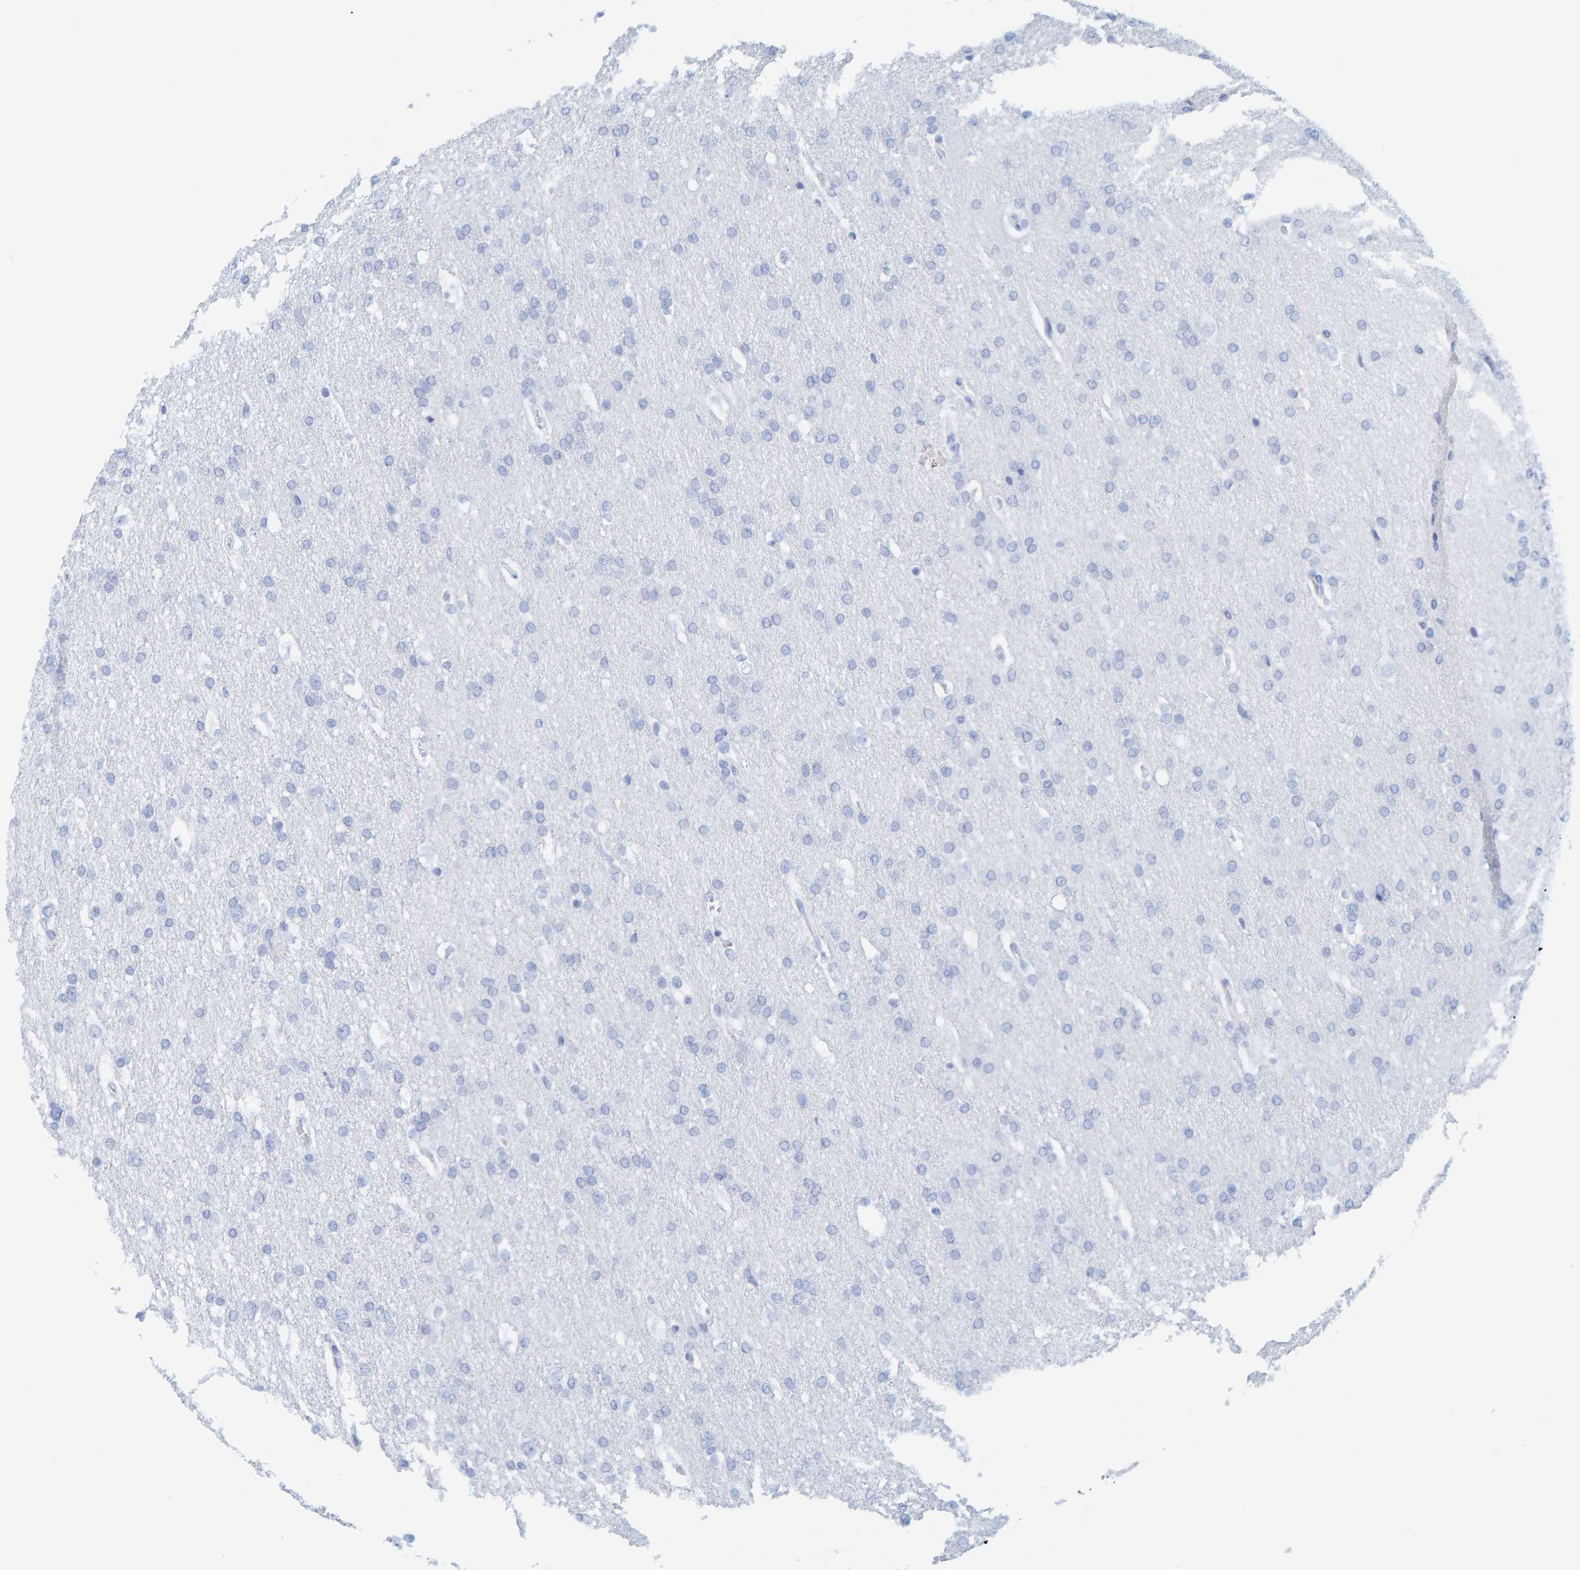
{"staining": {"intensity": "negative", "quantity": "none", "location": "none"}, "tissue": "glioma", "cell_type": "Tumor cells", "image_type": "cancer", "snomed": [{"axis": "morphology", "description": "Glioma, malignant, Low grade"}, {"axis": "topography", "description": "Brain"}], "caption": "Protein analysis of glioma reveals no significant positivity in tumor cells.", "gene": "SFTPC", "patient": {"sex": "female", "age": 37}}